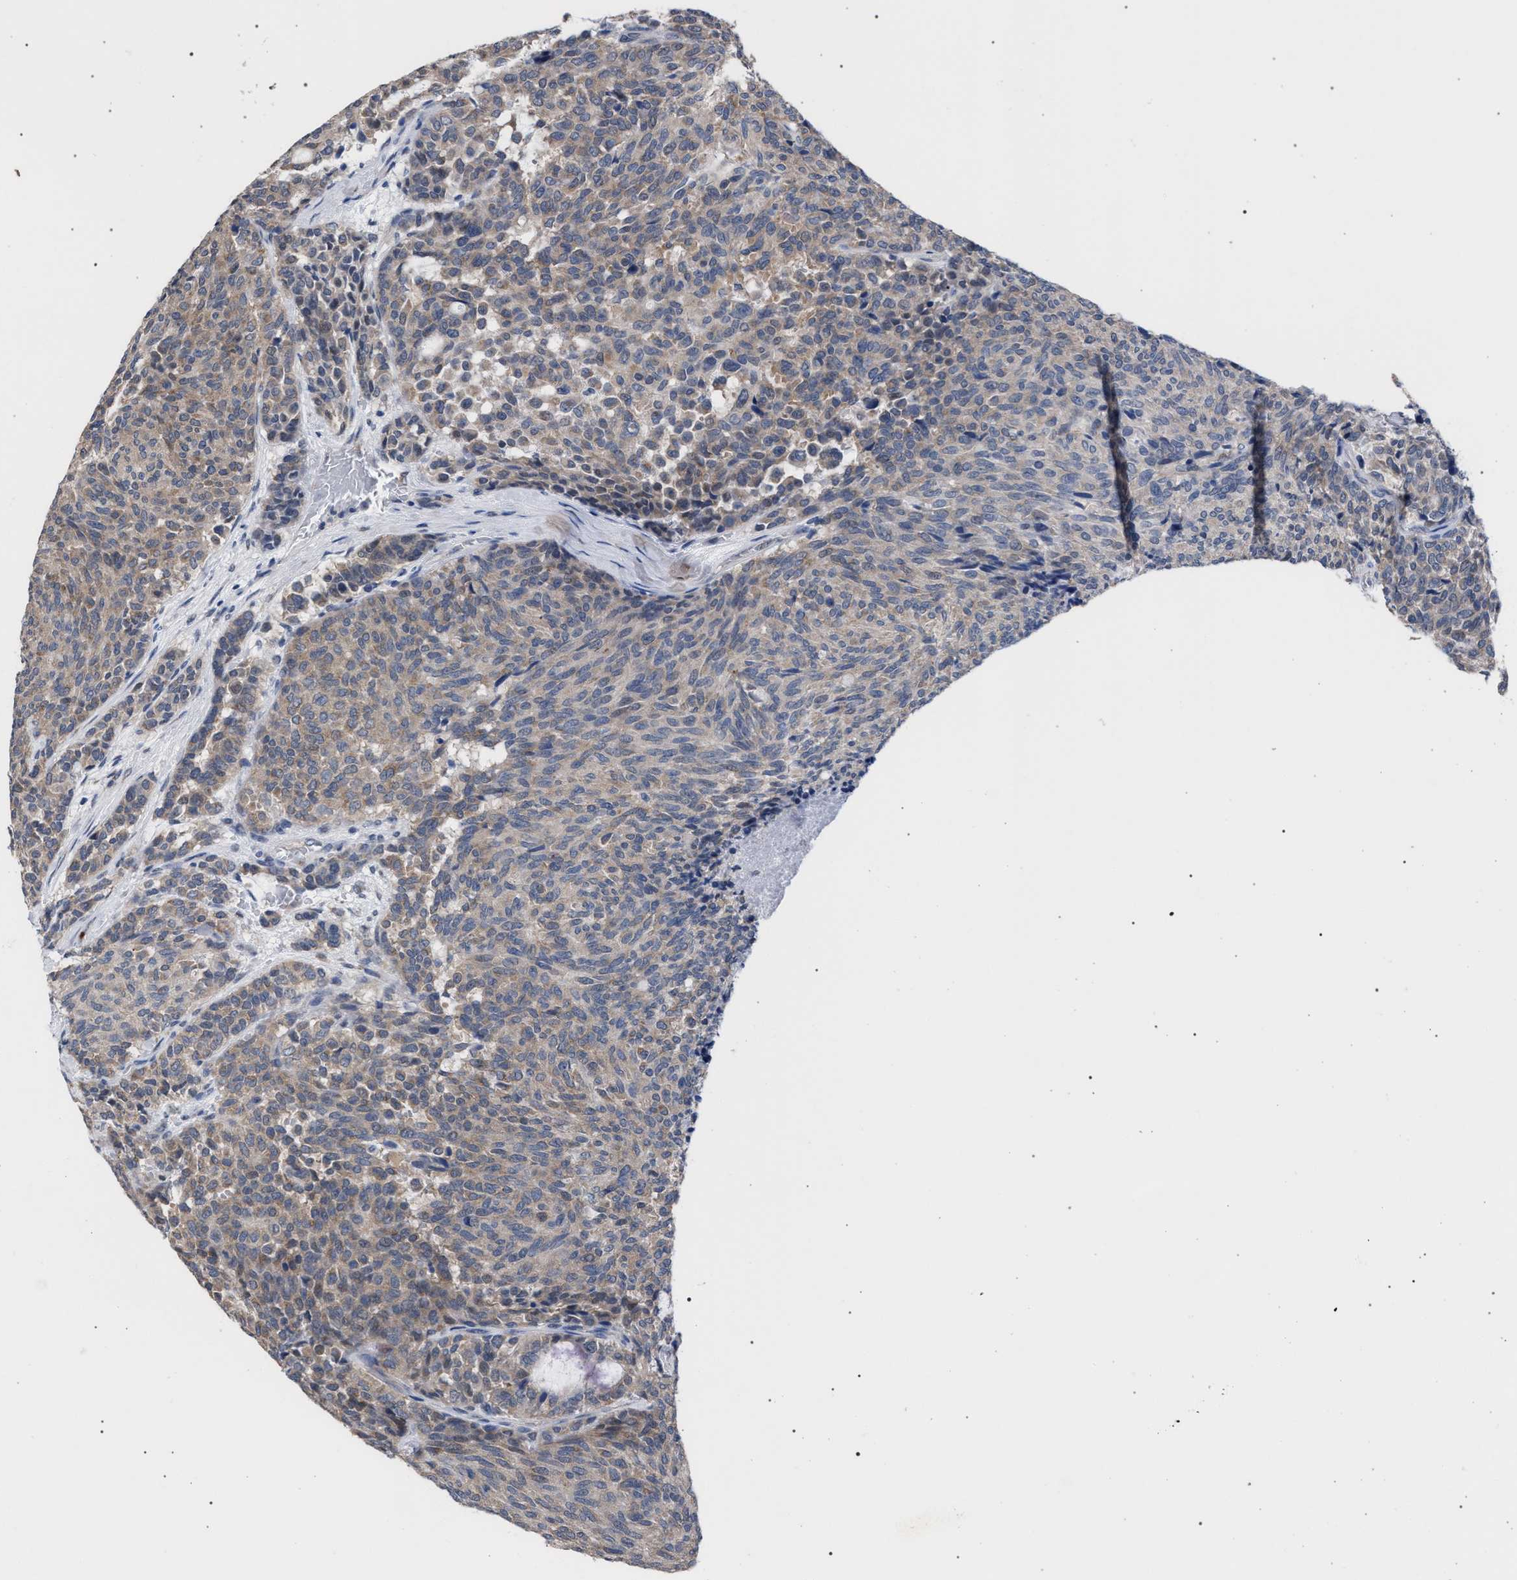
{"staining": {"intensity": "weak", "quantity": ">75%", "location": "cytoplasmic/membranous"}, "tissue": "carcinoid", "cell_type": "Tumor cells", "image_type": "cancer", "snomed": [{"axis": "morphology", "description": "Carcinoid, malignant, NOS"}, {"axis": "topography", "description": "Pancreas"}], "caption": "Carcinoid stained with a protein marker exhibits weak staining in tumor cells.", "gene": "GOLGA2", "patient": {"sex": "female", "age": 54}}